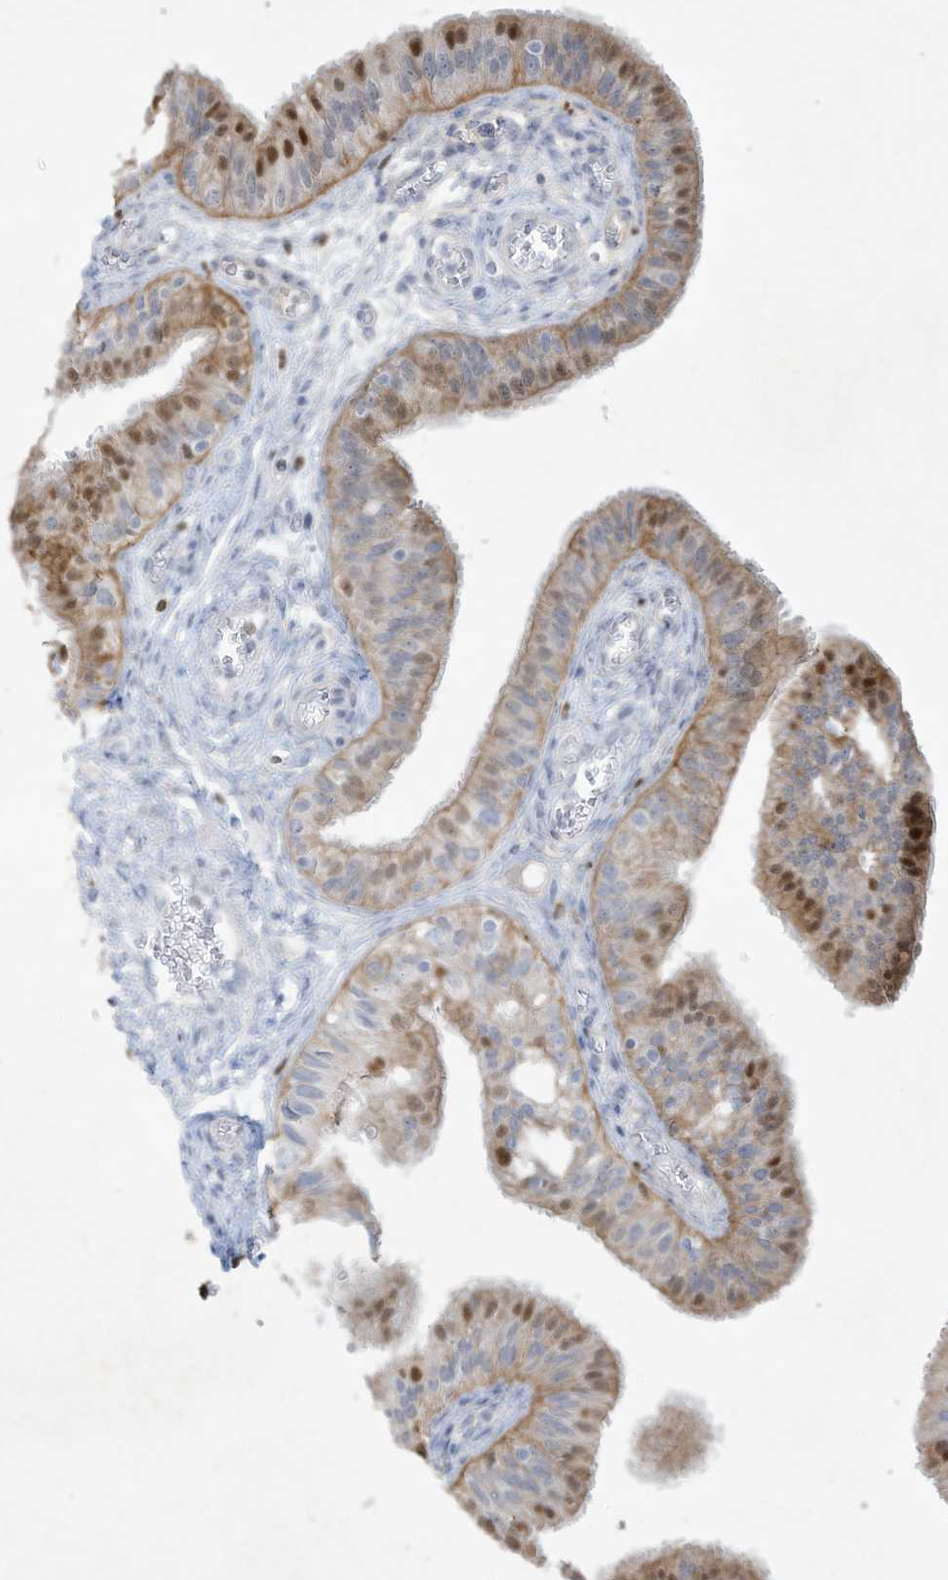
{"staining": {"intensity": "moderate", "quantity": "25%-75%", "location": "cytoplasmic/membranous,nuclear"}, "tissue": "fallopian tube", "cell_type": "Glandular cells", "image_type": "normal", "snomed": [{"axis": "morphology", "description": "Normal tissue, NOS"}, {"axis": "topography", "description": "Fallopian tube"}, {"axis": "topography", "description": "Ovary"}], "caption": "The image exhibits staining of benign fallopian tube, revealing moderate cytoplasmic/membranous,nuclear protein expression (brown color) within glandular cells.", "gene": "TUBE1", "patient": {"sex": "female", "age": 42}}